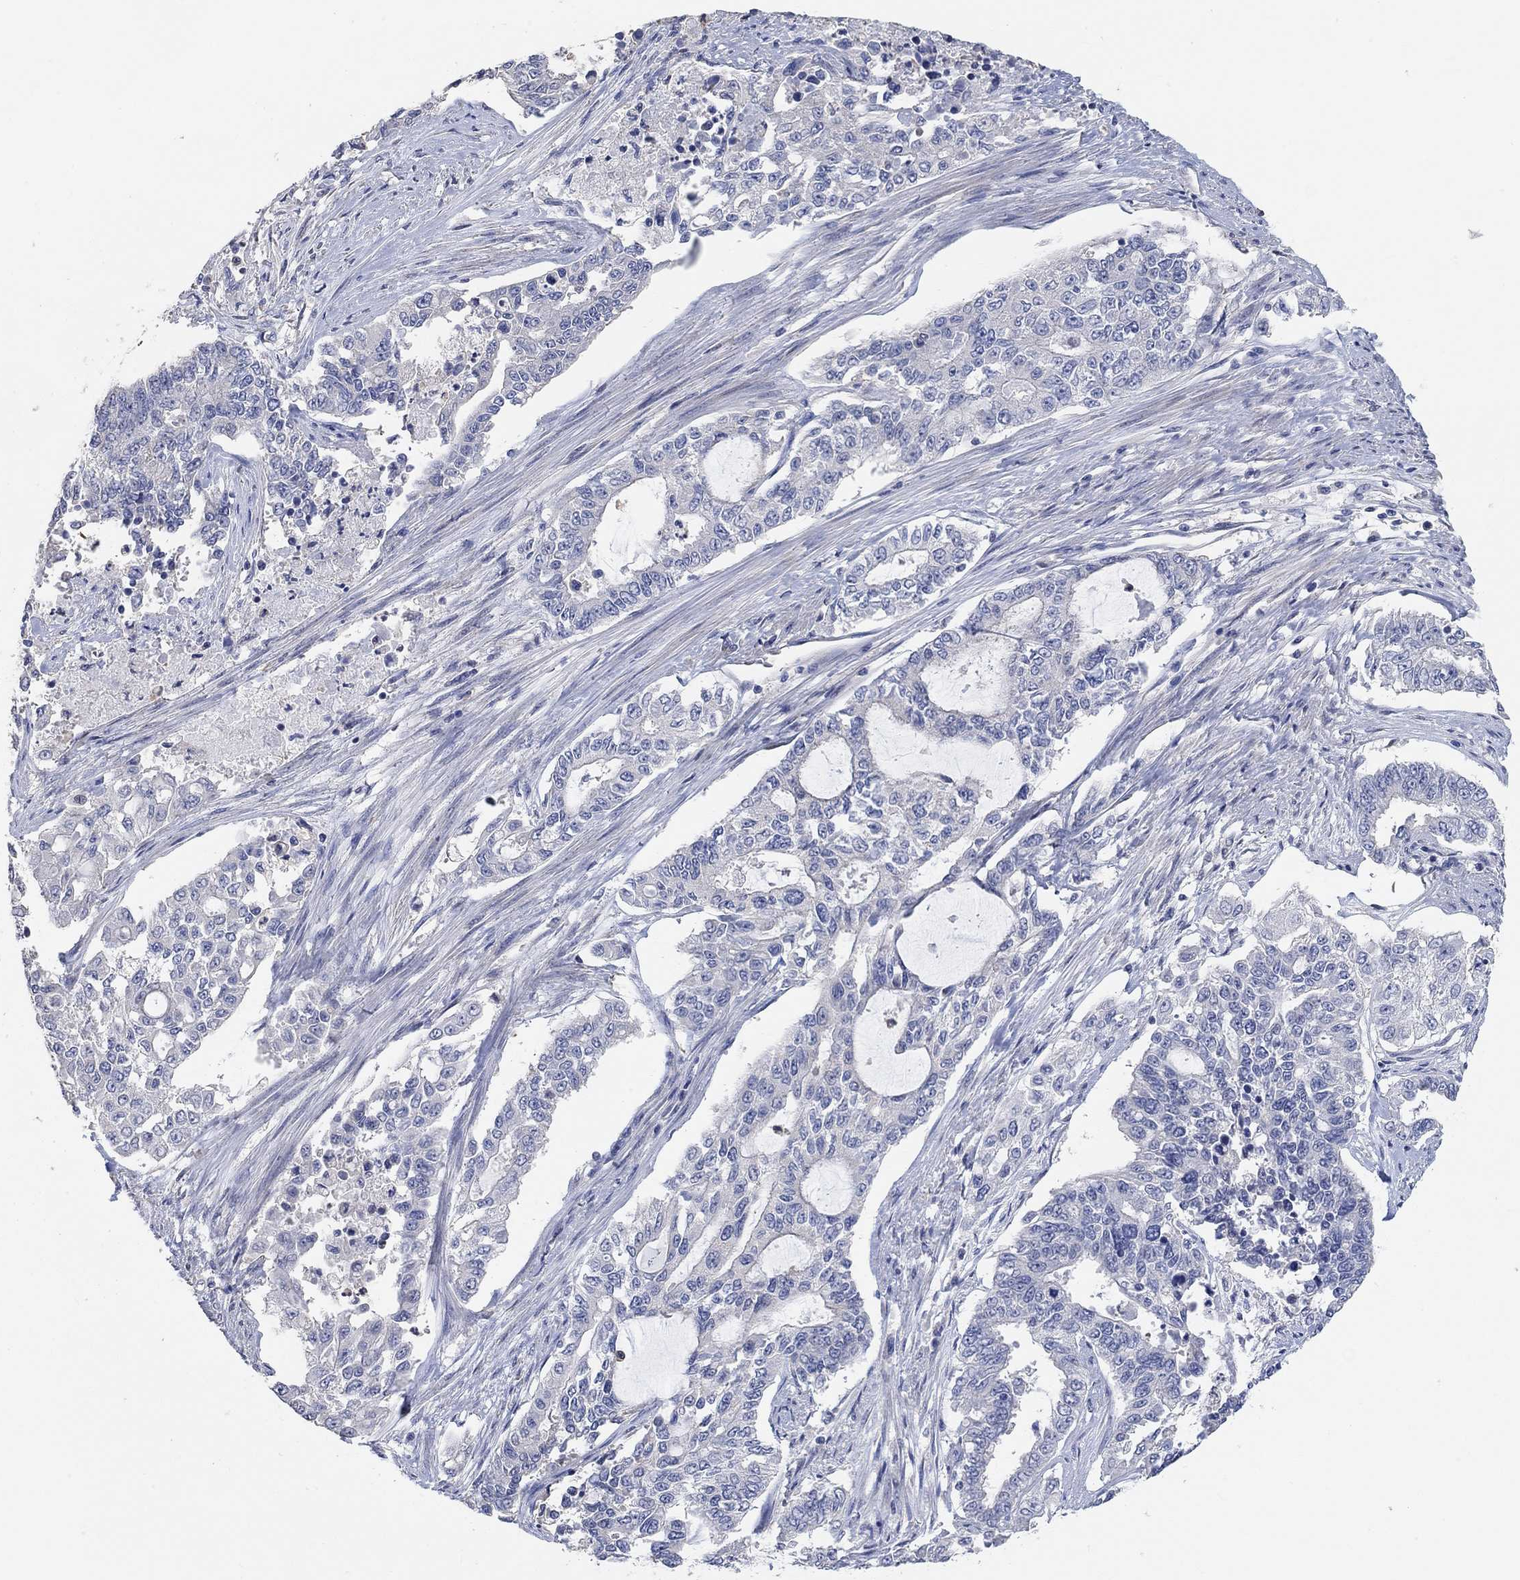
{"staining": {"intensity": "negative", "quantity": "none", "location": "none"}, "tissue": "endometrial cancer", "cell_type": "Tumor cells", "image_type": "cancer", "snomed": [{"axis": "morphology", "description": "Adenocarcinoma, NOS"}, {"axis": "topography", "description": "Uterus"}], "caption": "Photomicrograph shows no significant protein expression in tumor cells of adenocarcinoma (endometrial).", "gene": "NLRP14", "patient": {"sex": "female", "age": 59}}